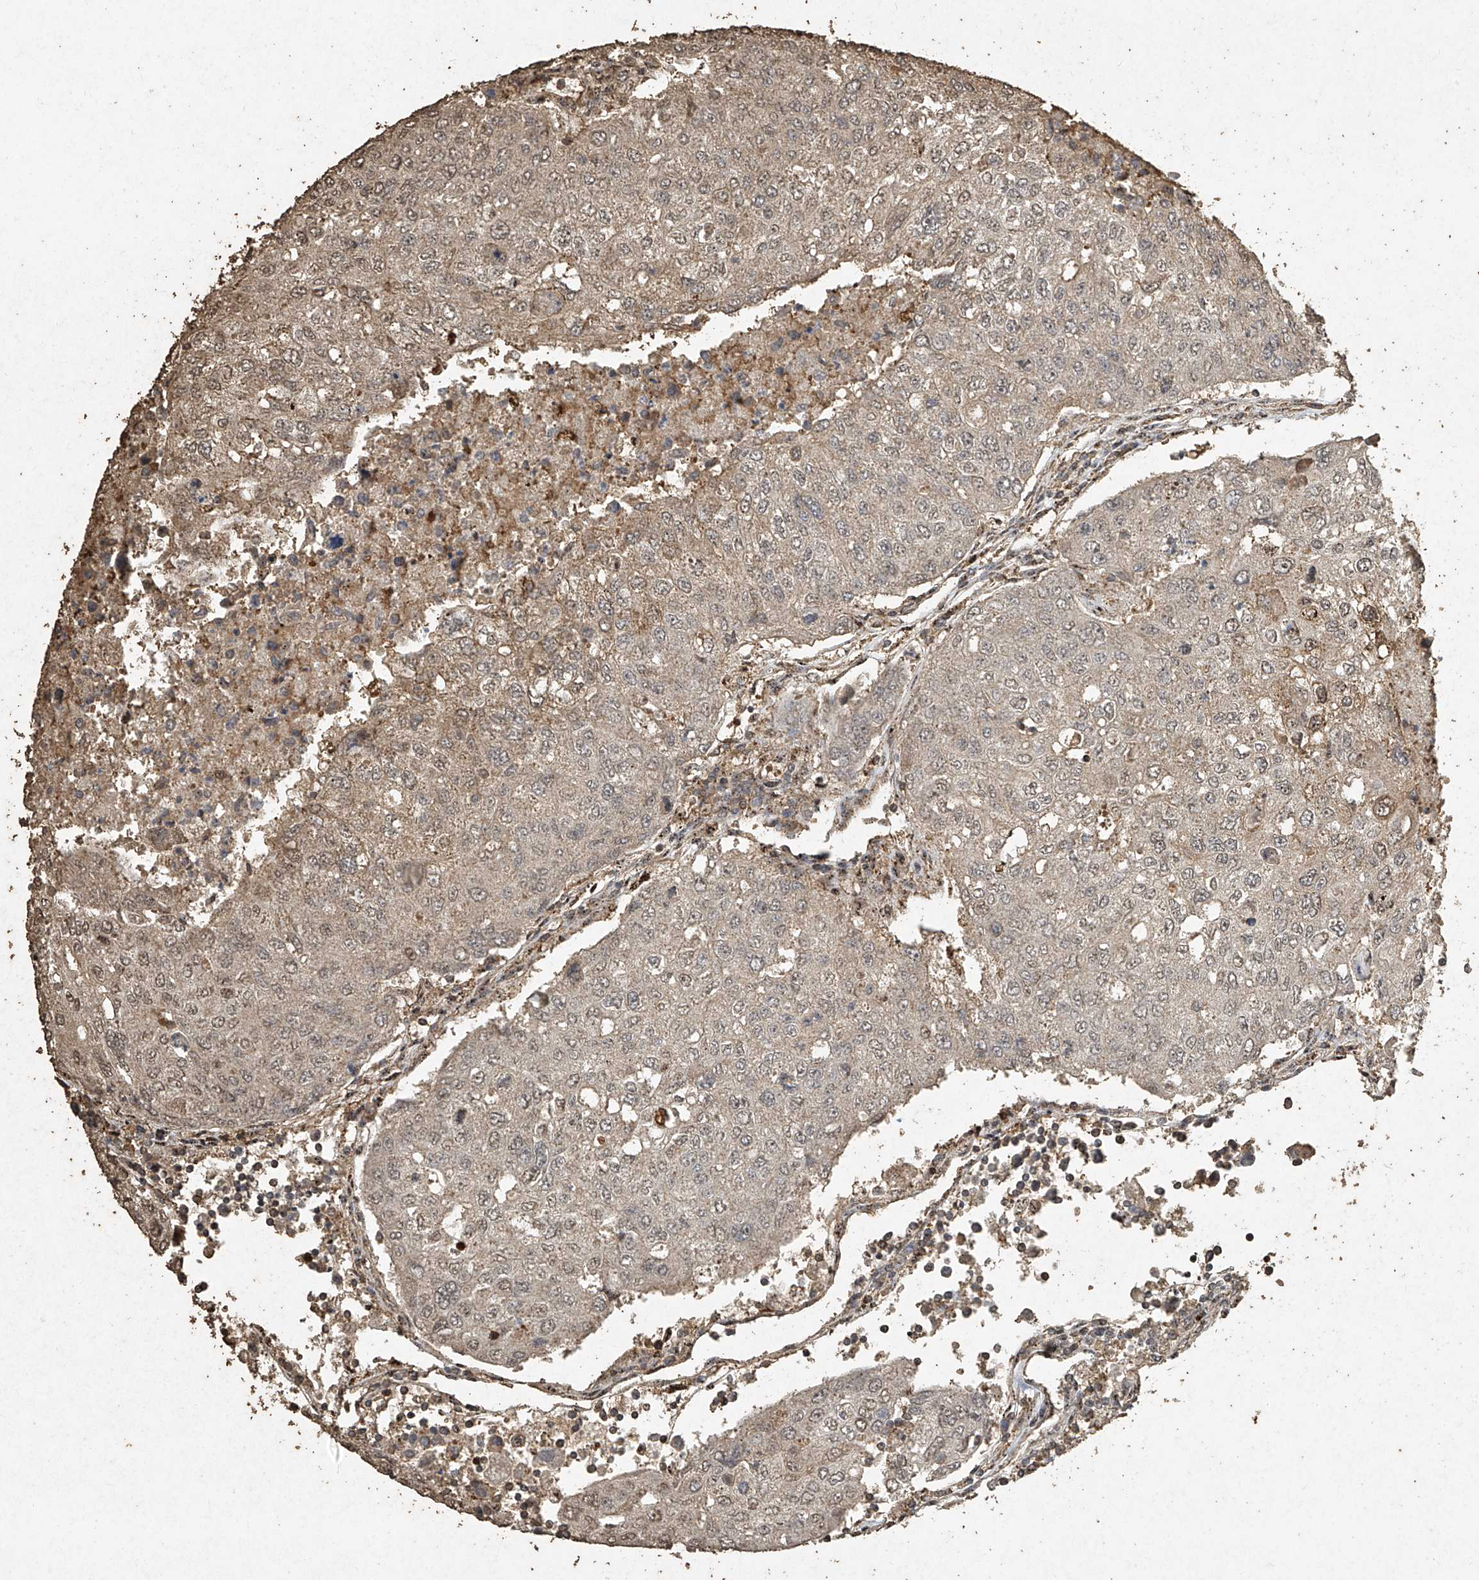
{"staining": {"intensity": "weak", "quantity": "<25%", "location": "nuclear"}, "tissue": "urothelial cancer", "cell_type": "Tumor cells", "image_type": "cancer", "snomed": [{"axis": "morphology", "description": "Urothelial carcinoma, High grade"}, {"axis": "topography", "description": "Lymph node"}, {"axis": "topography", "description": "Urinary bladder"}], "caption": "DAB immunohistochemical staining of high-grade urothelial carcinoma demonstrates no significant staining in tumor cells. Brightfield microscopy of immunohistochemistry stained with DAB (3,3'-diaminobenzidine) (brown) and hematoxylin (blue), captured at high magnification.", "gene": "ERBB3", "patient": {"sex": "male", "age": 51}}